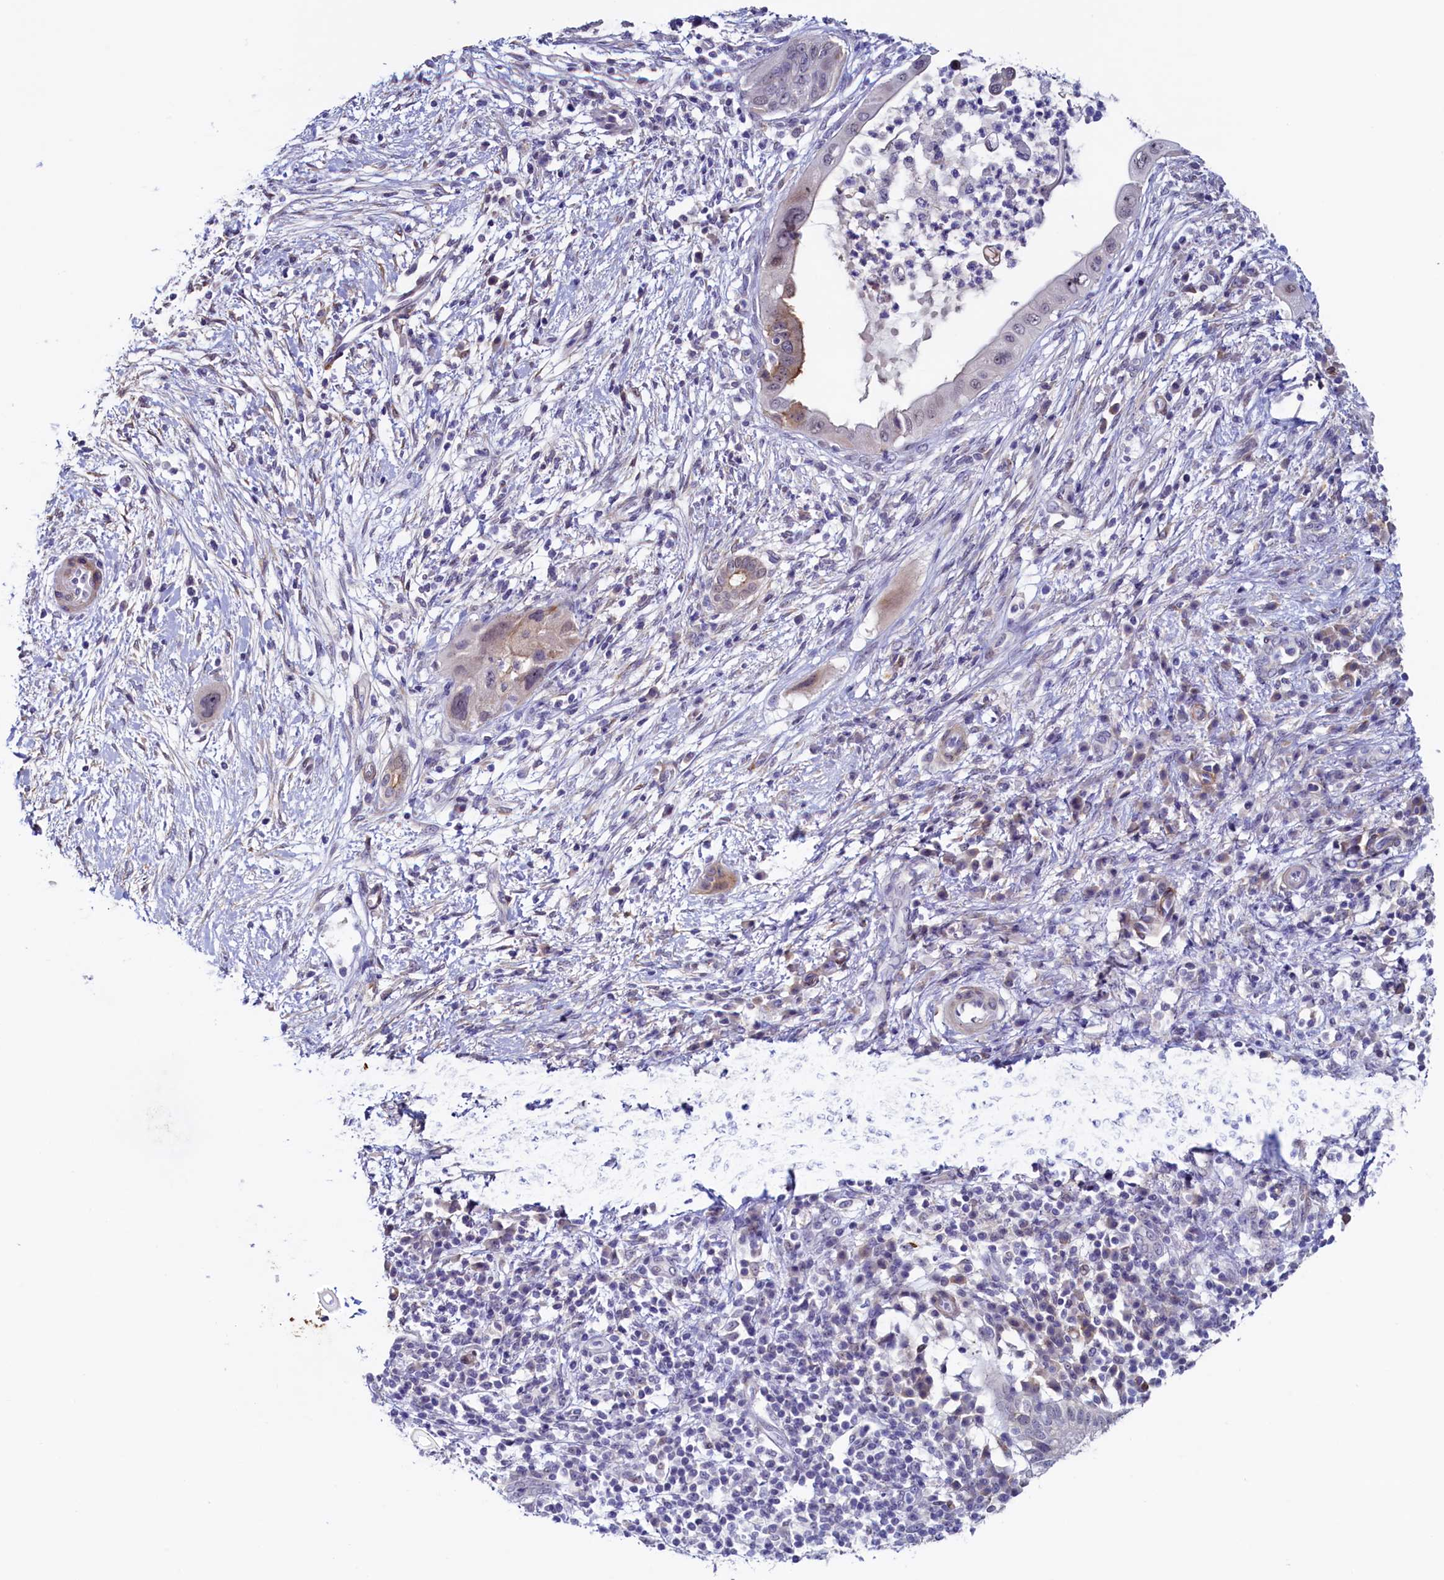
{"staining": {"intensity": "weak", "quantity": "<25%", "location": "cytoplasmic/membranous"}, "tissue": "pancreatic cancer", "cell_type": "Tumor cells", "image_type": "cancer", "snomed": [{"axis": "morphology", "description": "Adenocarcinoma, NOS"}, {"axis": "topography", "description": "Pancreas"}], "caption": "This is an immunohistochemistry micrograph of adenocarcinoma (pancreatic). There is no positivity in tumor cells.", "gene": "PACSIN3", "patient": {"sex": "male", "age": 68}}